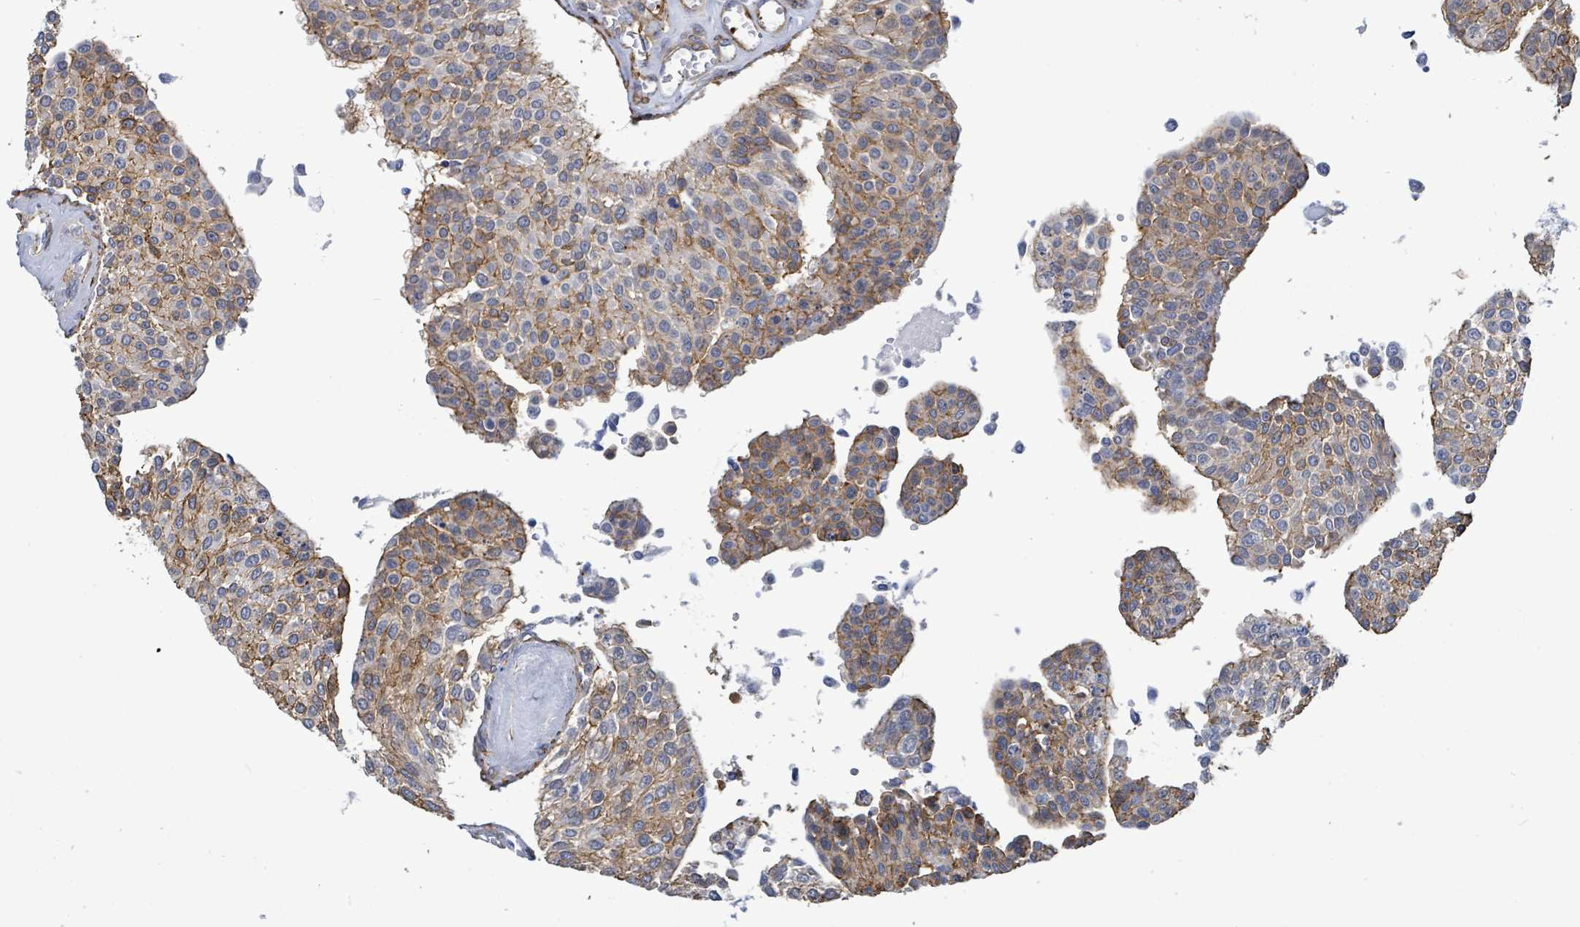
{"staining": {"intensity": "moderate", "quantity": "25%-75%", "location": "cytoplasmic/membranous"}, "tissue": "urothelial cancer", "cell_type": "Tumor cells", "image_type": "cancer", "snomed": [{"axis": "morphology", "description": "Urothelial carcinoma, NOS"}, {"axis": "topography", "description": "Urinary bladder"}], "caption": "About 25%-75% of tumor cells in urothelial cancer reveal moderate cytoplasmic/membranous protein expression as visualized by brown immunohistochemical staining.", "gene": "PRKRIP1", "patient": {"sex": "male", "age": 55}}